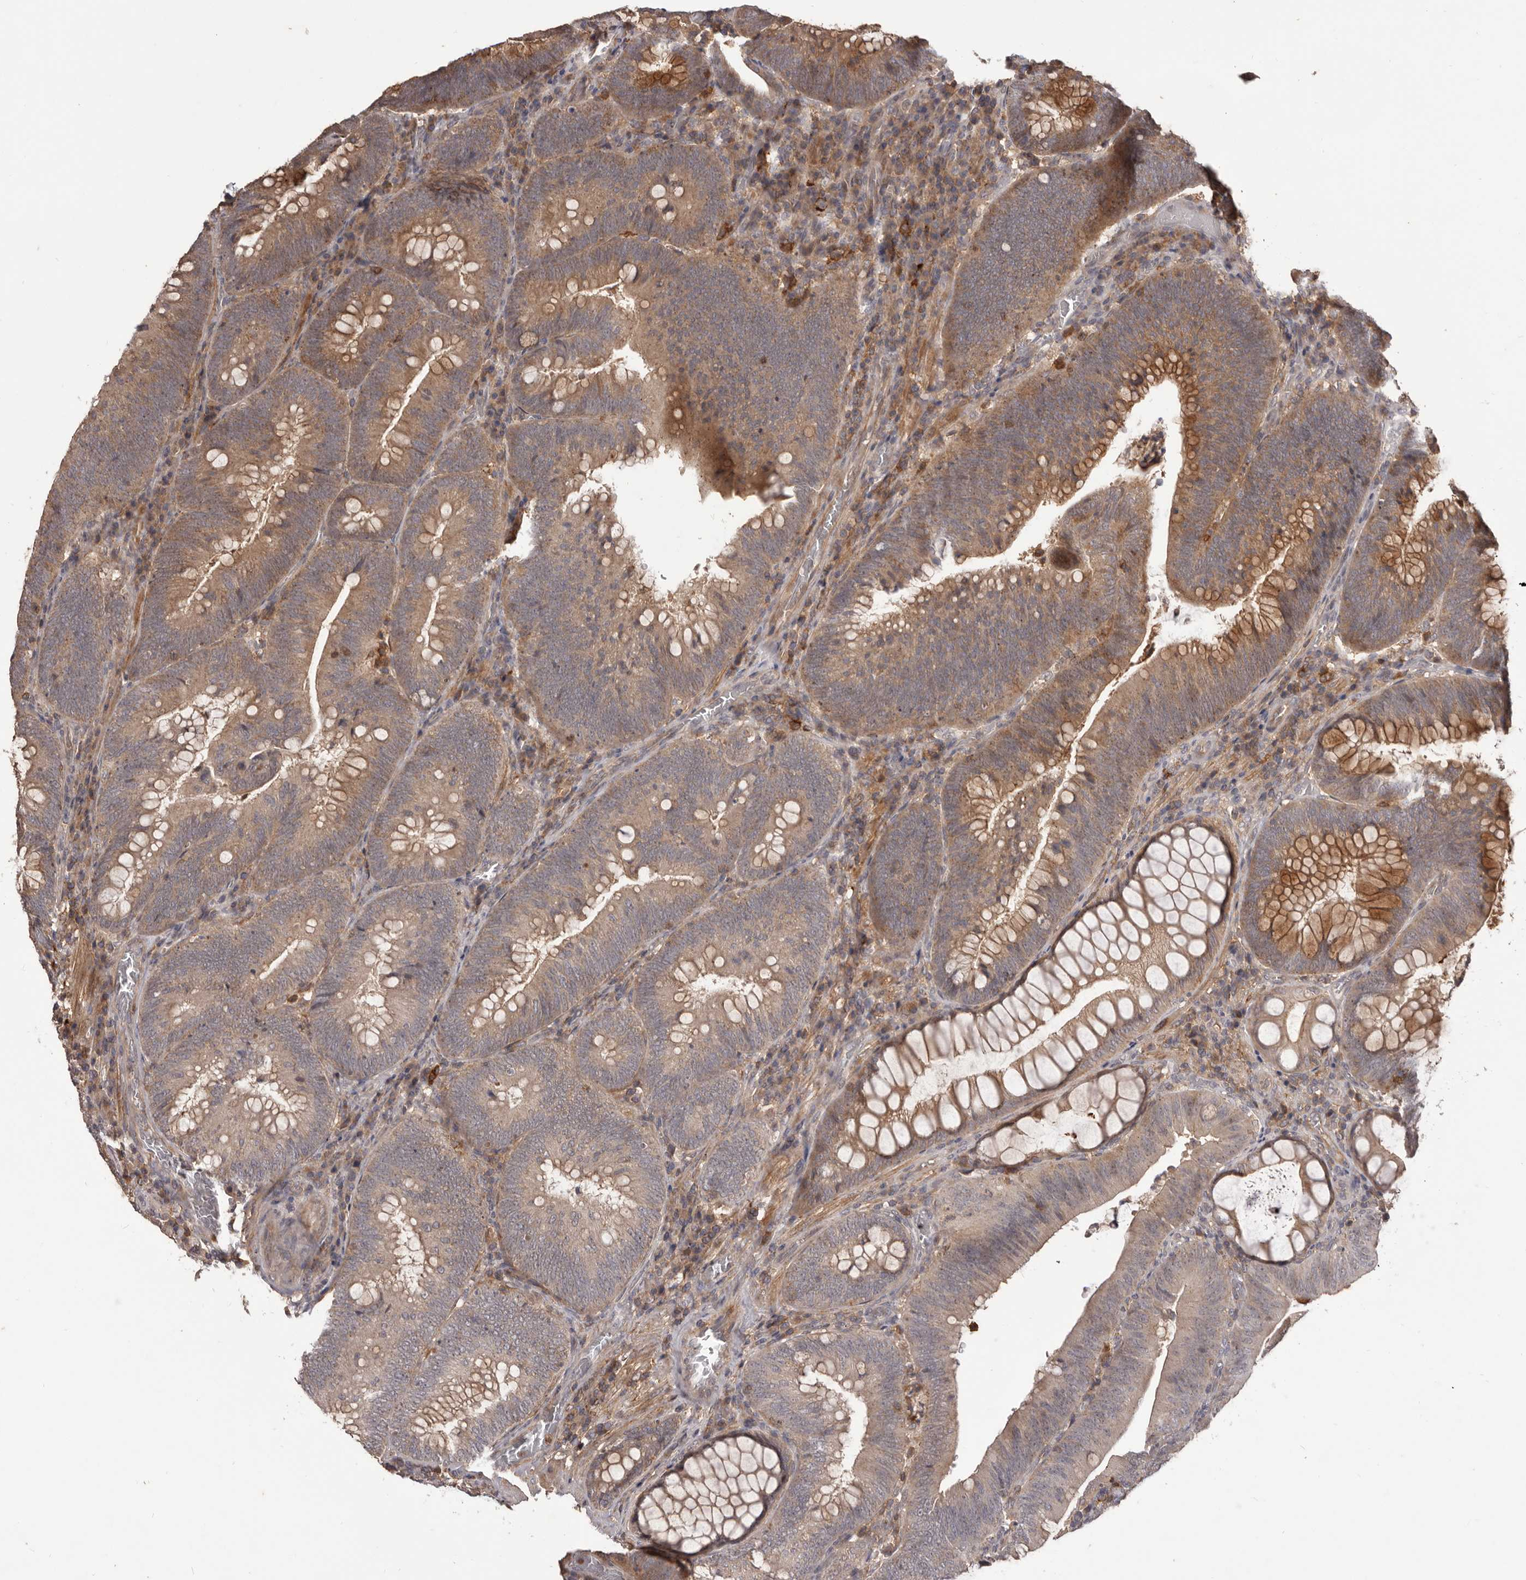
{"staining": {"intensity": "moderate", "quantity": "25%-75%", "location": "cytoplasmic/membranous"}, "tissue": "colorectal cancer", "cell_type": "Tumor cells", "image_type": "cancer", "snomed": [{"axis": "morphology", "description": "Normal tissue, NOS"}, {"axis": "topography", "description": "Colon"}], "caption": "Immunohistochemistry (IHC) staining of colorectal cancer, which demonstrates medium levels of moderate cytoplasmic/membranous staining in approximately 25%-75% of tumor cells indicating moderate cytoplasmic/membranous protein staining. The staining was performed using DAB (3,3'-diaminobenzidine) (brown) for protein detection and nuclei were counterstained in hematoxylin (blue).", "gene": "GLIPR2", "patient": {"sex": "female", "age": 82}}